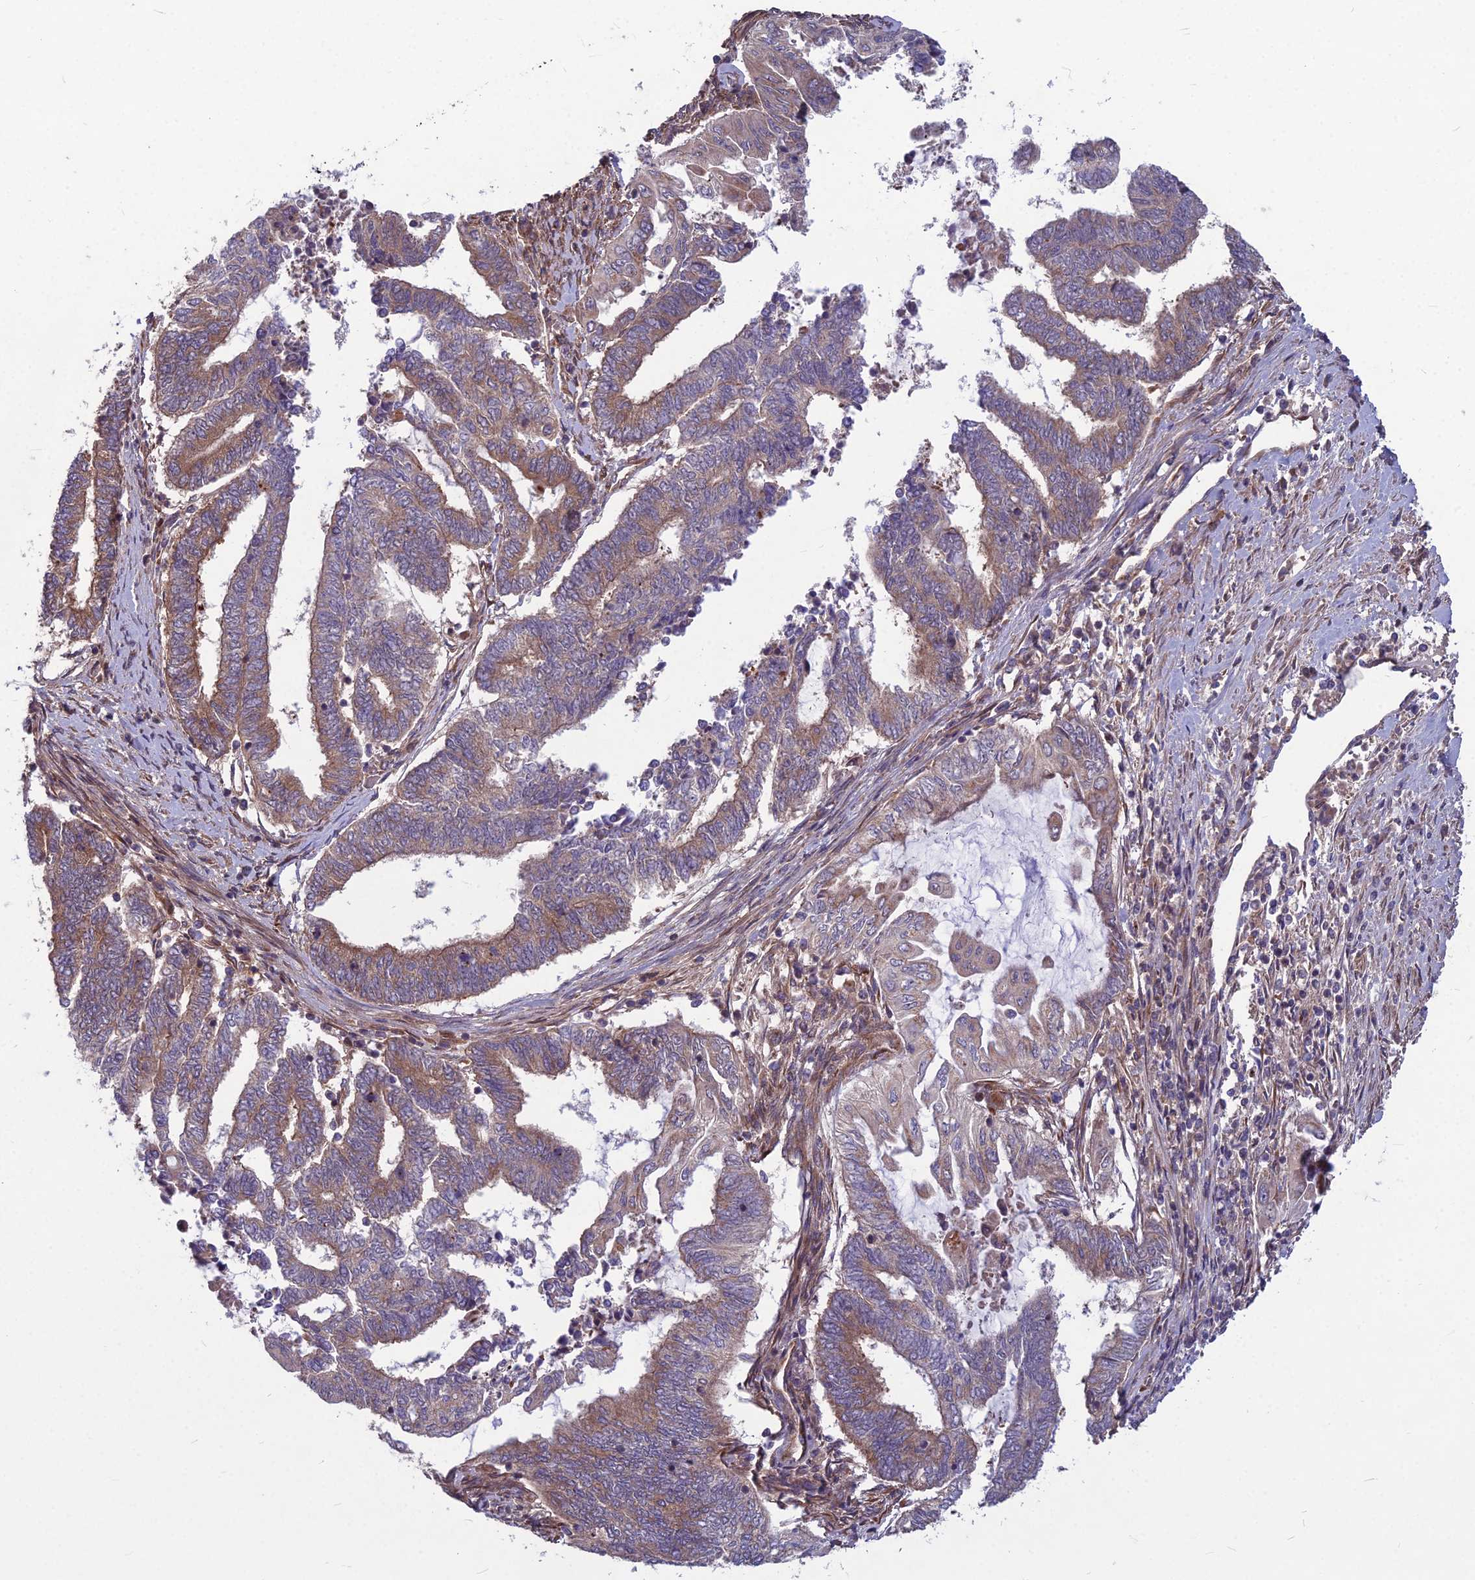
{"staining": {"intensity": "moderate", "quantity": "25%-75%", "location": "cytoplasmic/membranous"}, "tissue": "endometrial cancer", "cell_type": "Tumor cells", "image_type": "cancer", "snomed": [{"axis": "morphology", "description": "Adenocarcinoma, NOS"}, {"axis": "topography", "description": "Uterus"}, {"axis": "topography", "description": "Endometrium"}], "caption": "A medium amount of moderate cytoplasmic/membranous positivity is seen in about 25%-75% of tumor cells in adenocarcinoma (endometrial) tissue.", "gene": "MFSD8", "patient": {"sex": "female", "age": 70}}